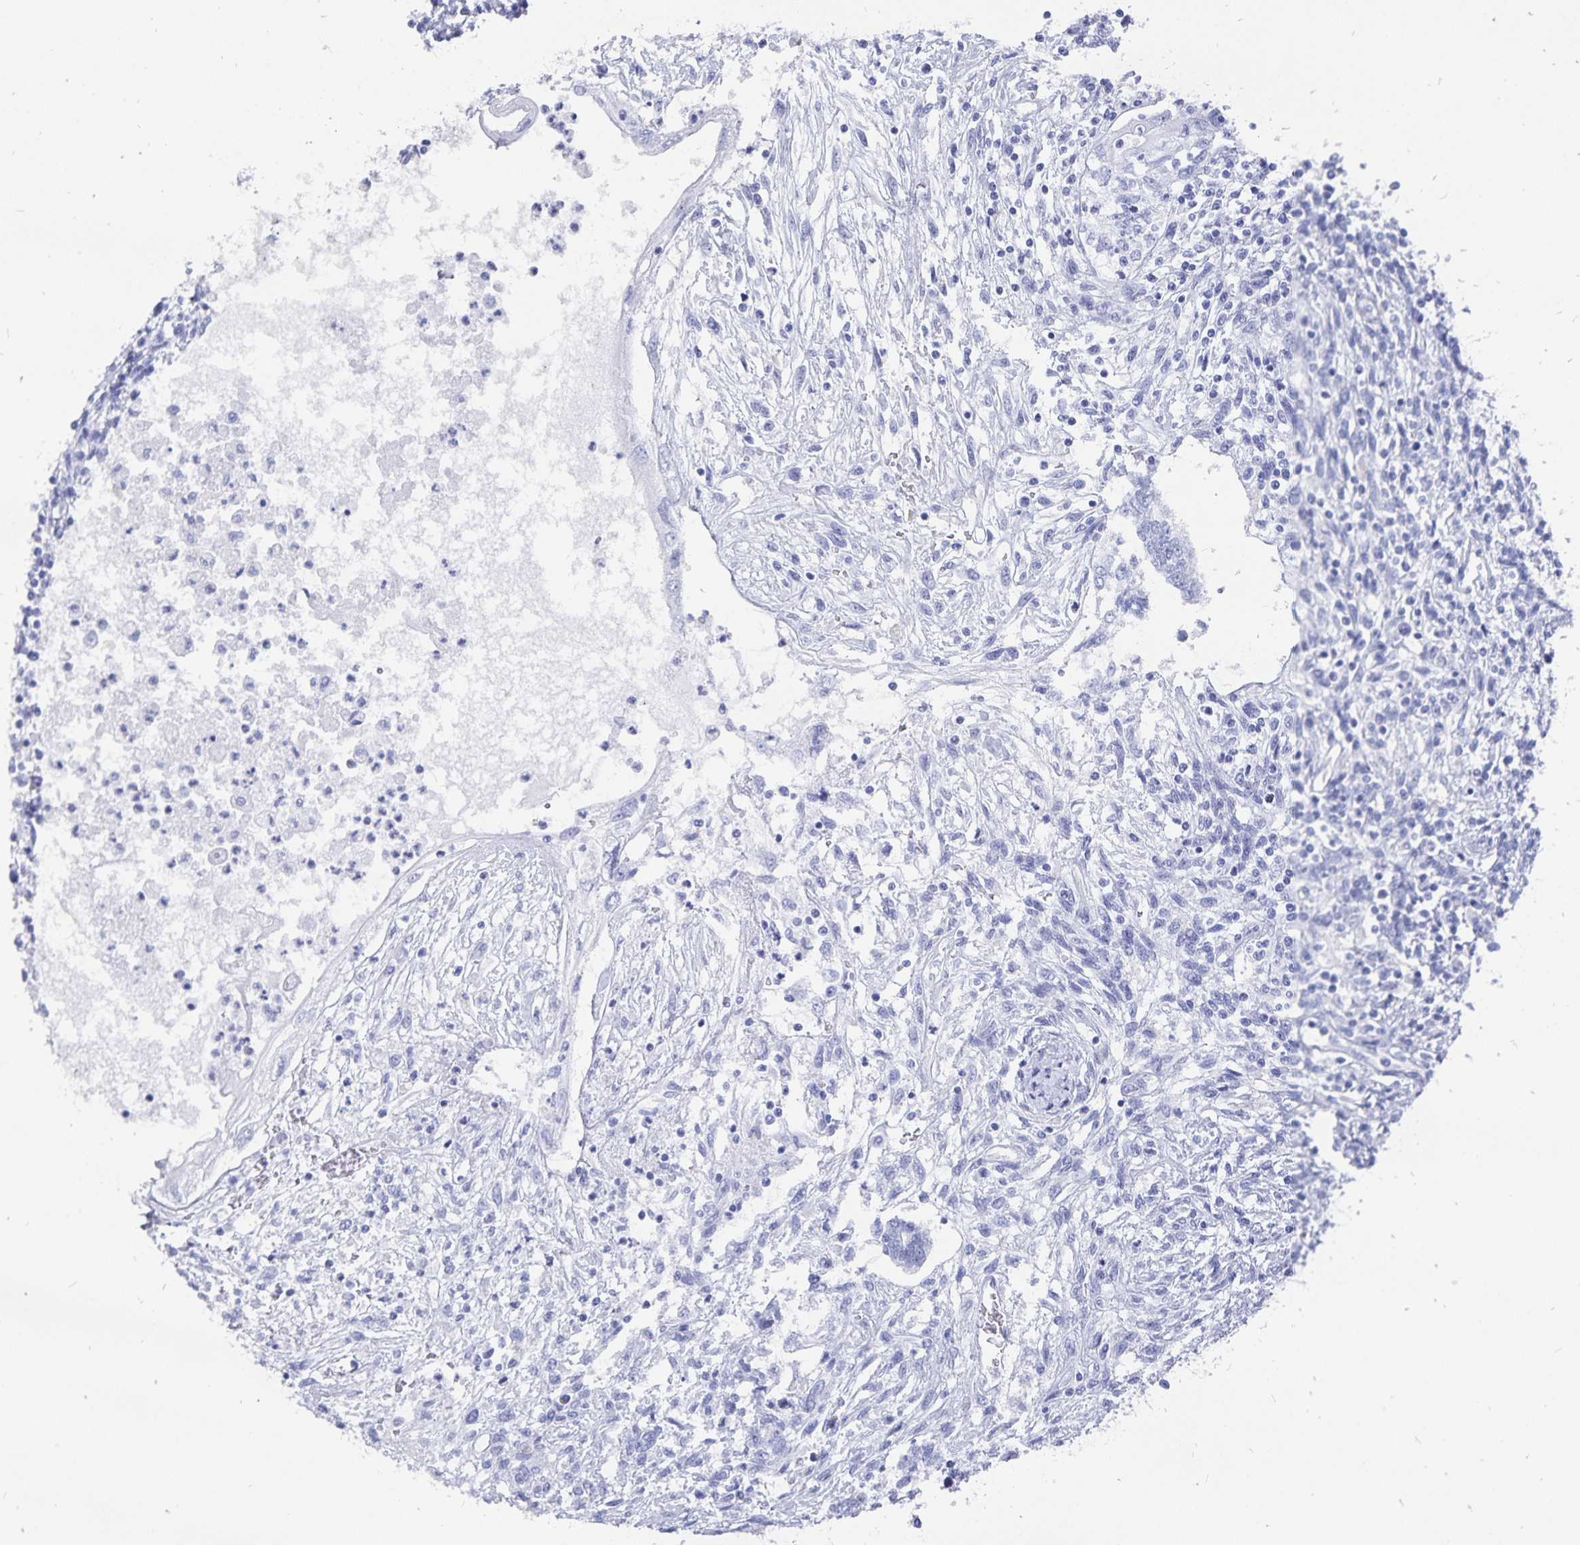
{"staining": {"intensity": "negative", "quantity": "none", "location": "none"}, "tissue": "testis cancer", "cell_type": "Tumor cells", "image_type": "cancer", "snomed": [{"axis": "morphology", "description": "Carcinoma, Embryonal, NOS"}, {"axis": "topography", "description": "Testis"}], "caption": "High power microscopy image of an immunohistochemistry photomicrograph of testis embryonal carcinoma, revealing no significant staining in tumor cells.", "gene": "ADH1A", "patient": {"sex": "male", "age": 37}}